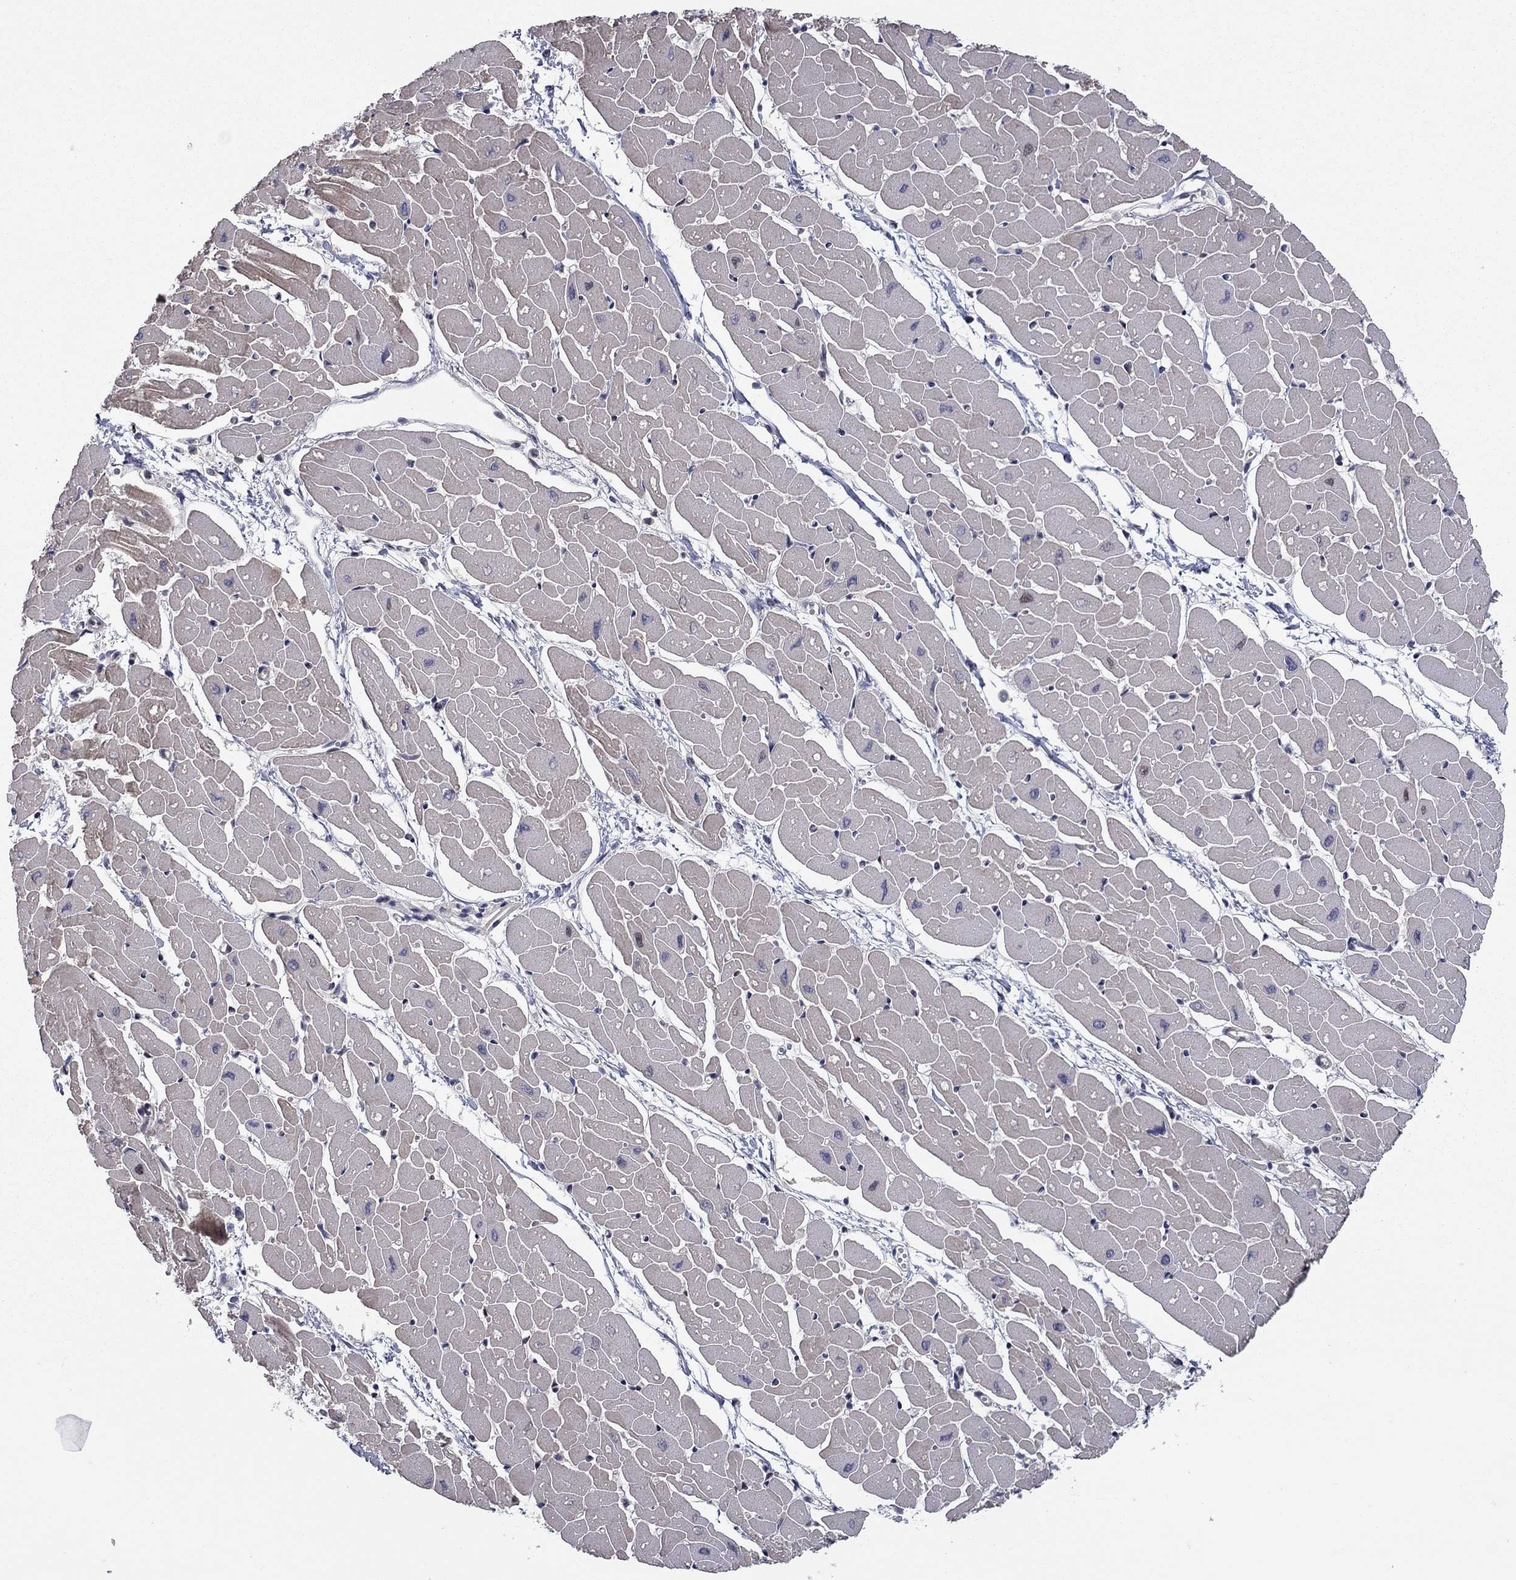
{"staining": {"intensity": "negative", "quantity": "none", "location": "none"}, "tissue": "heart muscle", "cell_type": "Cardiomyocytes", "image_type": "normal", "snomed": [{"axis": "morphology", "description": "Normal tissue, NOS"}, {"axis": "topography", "description": "Heart"}], "caption": "DAB (3,3'-diaminobenzidine) immunohistochemical staining of benign heart muscle displays no significant positivity in cardiomyocytes.", "gene": "DUSP7", "patient": {"sex": "male", "age": 57}}